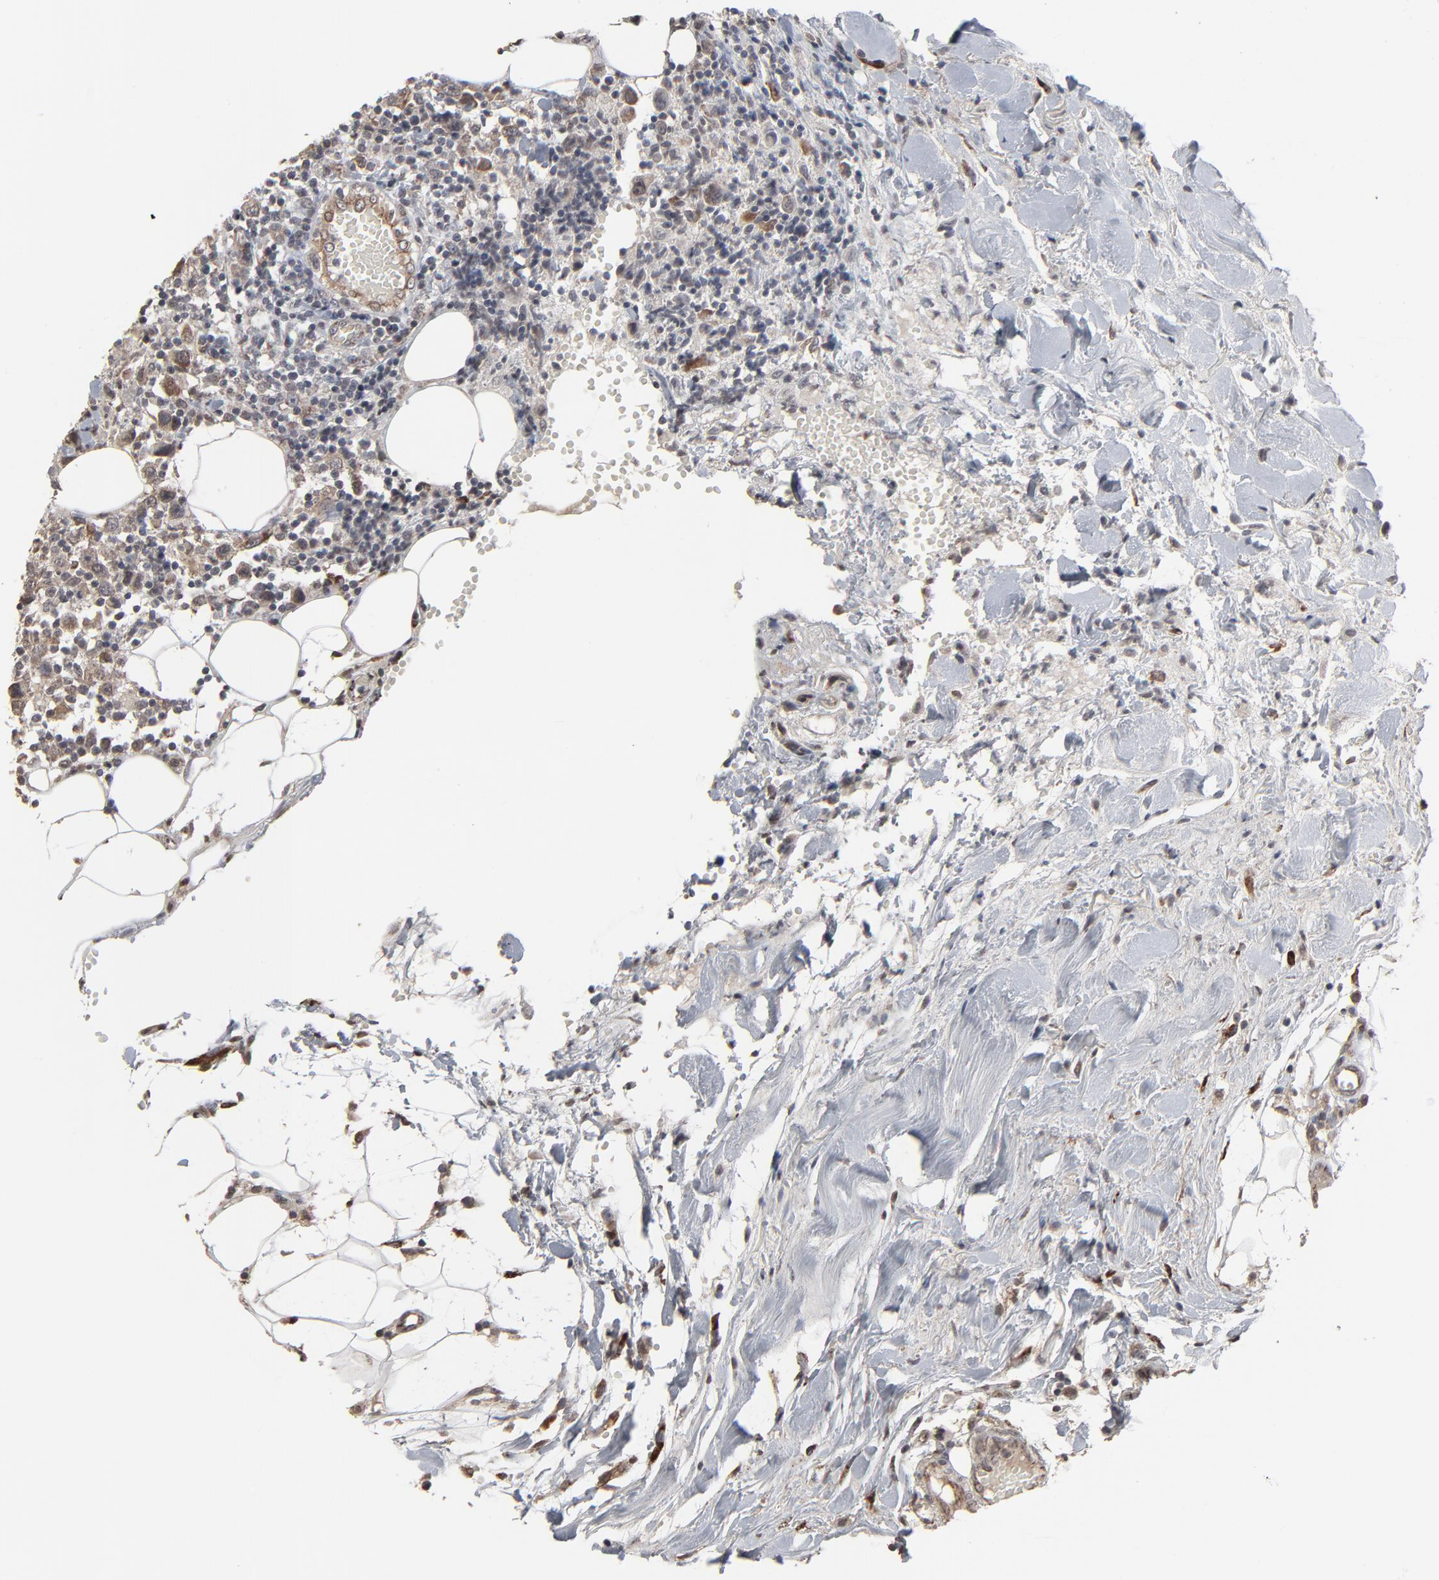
{"staining": {"intensity": "moderate", "quantity": ">75%", "location": "cytoplasmic/membranous"}, "tissue": "thyroid cancer", "cell_type": "Tumor cells", "image_type": "cancer", "snomed": [{"axis": "morphology", "description": "Carcinoma, NOS"}, {"axis": "topography", "description": "Thyroid gland"}], "caption": "Immunohistochemical staining of human thyroid cancer reveals moderate cytoplasmic/membranous protein positivity in about >75% of tumor cells.", "gene": "CTNND1", "patient": {"sex": "female", "age": 77}}